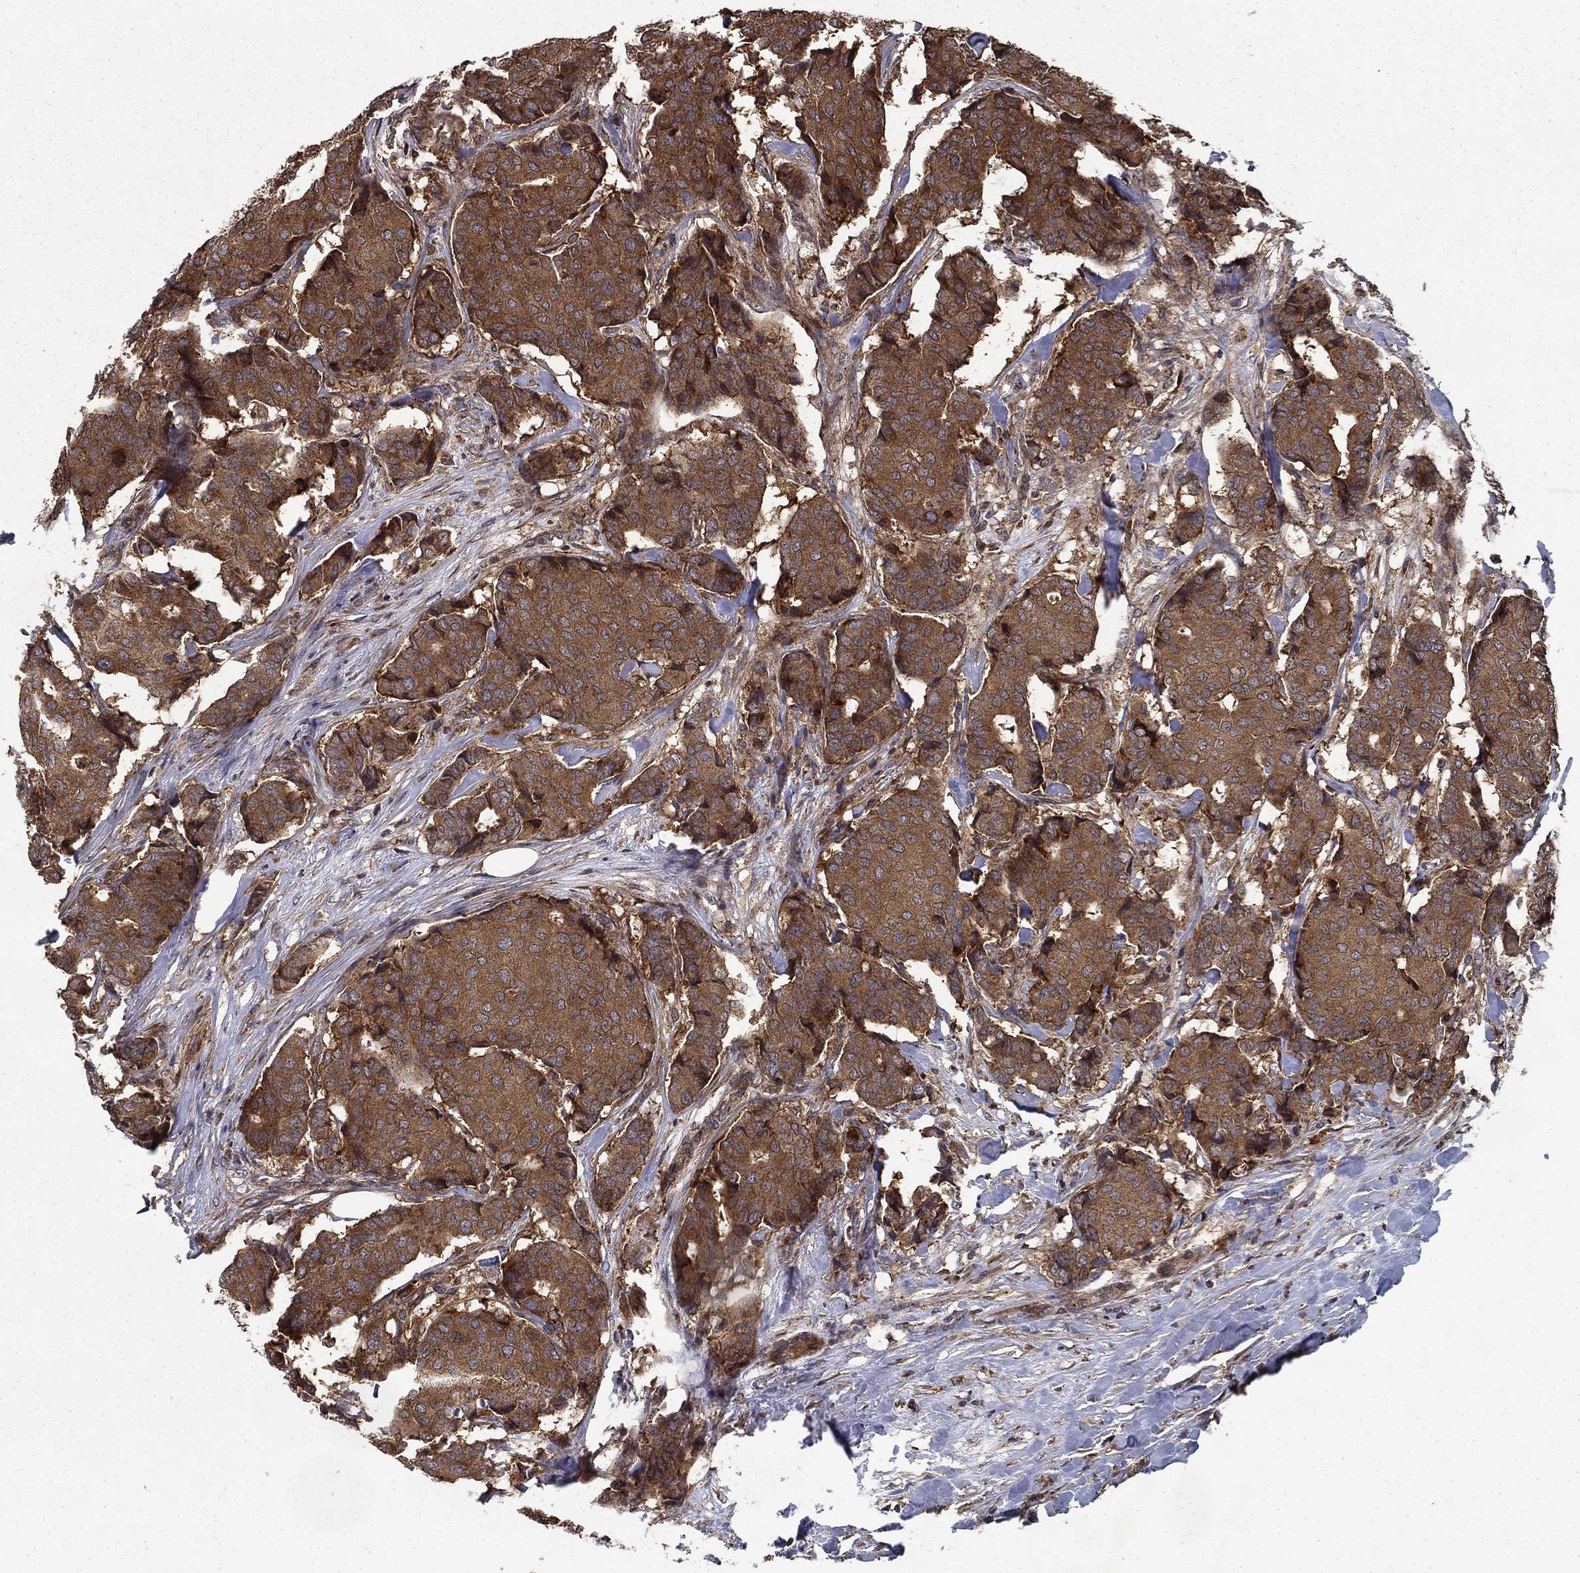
{"staining": {"intensity": "strong", "quantity": ">75%", "location": "cytoplasmic/membranous"}, "tissue": "breast cancer", "cell_type": "Tumor cells", "image_type": "cancer", "snomed": [{"axis": "morphology", "description": "Duct carcinoma"}, {"axis": "topography", "description": "Breast"}], "caption": "Breast cancer (invasive ductal carcinoma) stained for a protein reveals strong cytoplasmic/membranous positivity in tumor cells. The staining was performed using DAB, with brown indicating positive protein expression. Nuclei are stained blue with hematoxylin.", "gene": "BABAM2", "patient": {"sex": "female", "age": 75}}